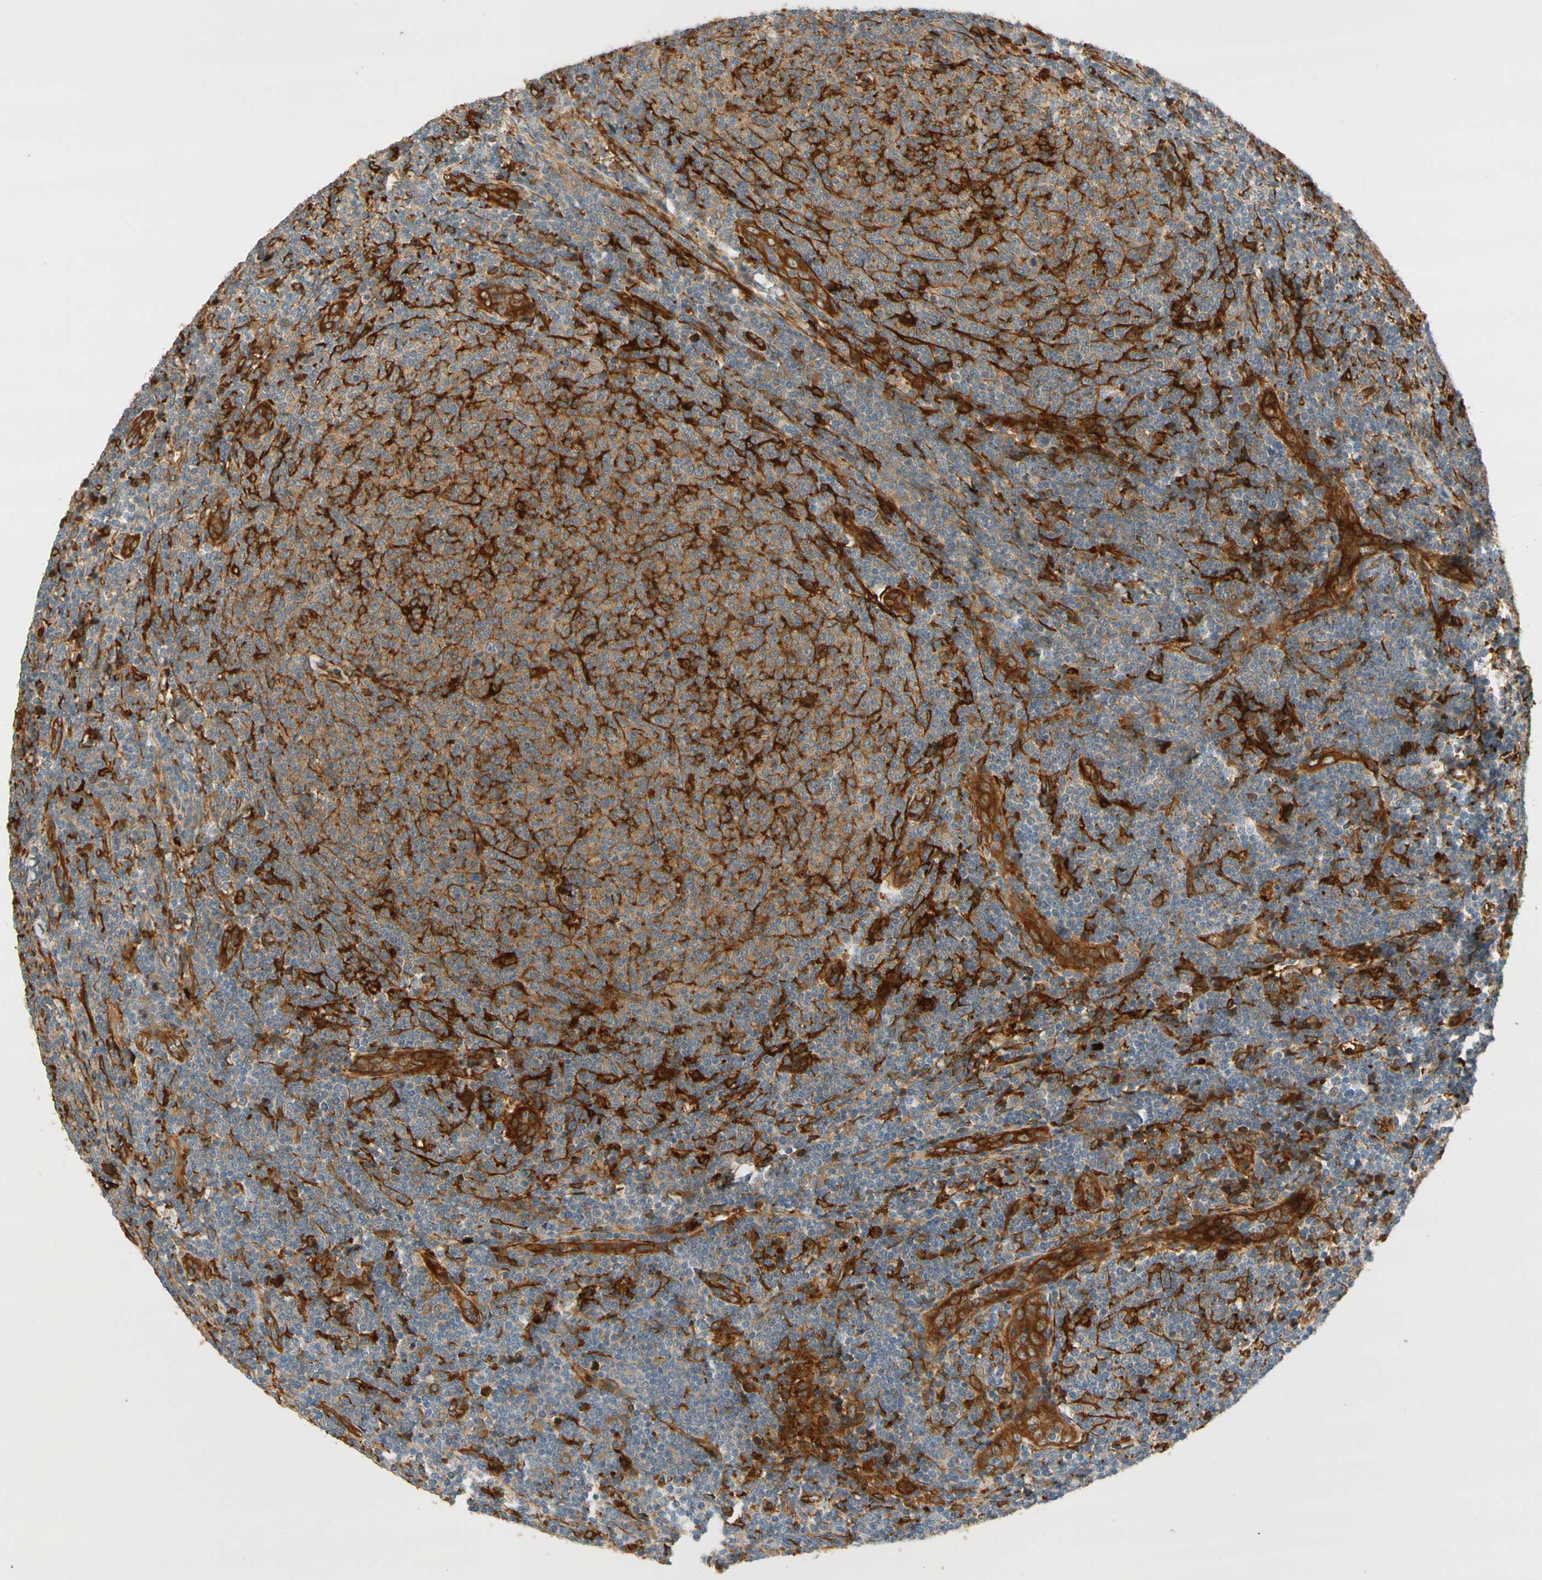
{"staining": {"intensity": "moderate", "quantity": "25%-75%", "location": "cytoplasmic/membranous"}, "tissue": "lymphoma", "cell_type": "Tumor cells", "image_type": "cancer", "snomed": [{"axis": "morphology", "description": "Malignant lymphoma, non-Hodgkin's type, Low grade"}, {"axis": "topography", "description": "Lymph node"}], "caption": "Lymphoma stained with DAB immunohistochemistry (IHC) displays medium levels of moderate cytoplasmic/membranous expression in about 25%-75% of tumor cells.", "gene": "PARP14", "patient": {"sex": "male", "age": 66}}